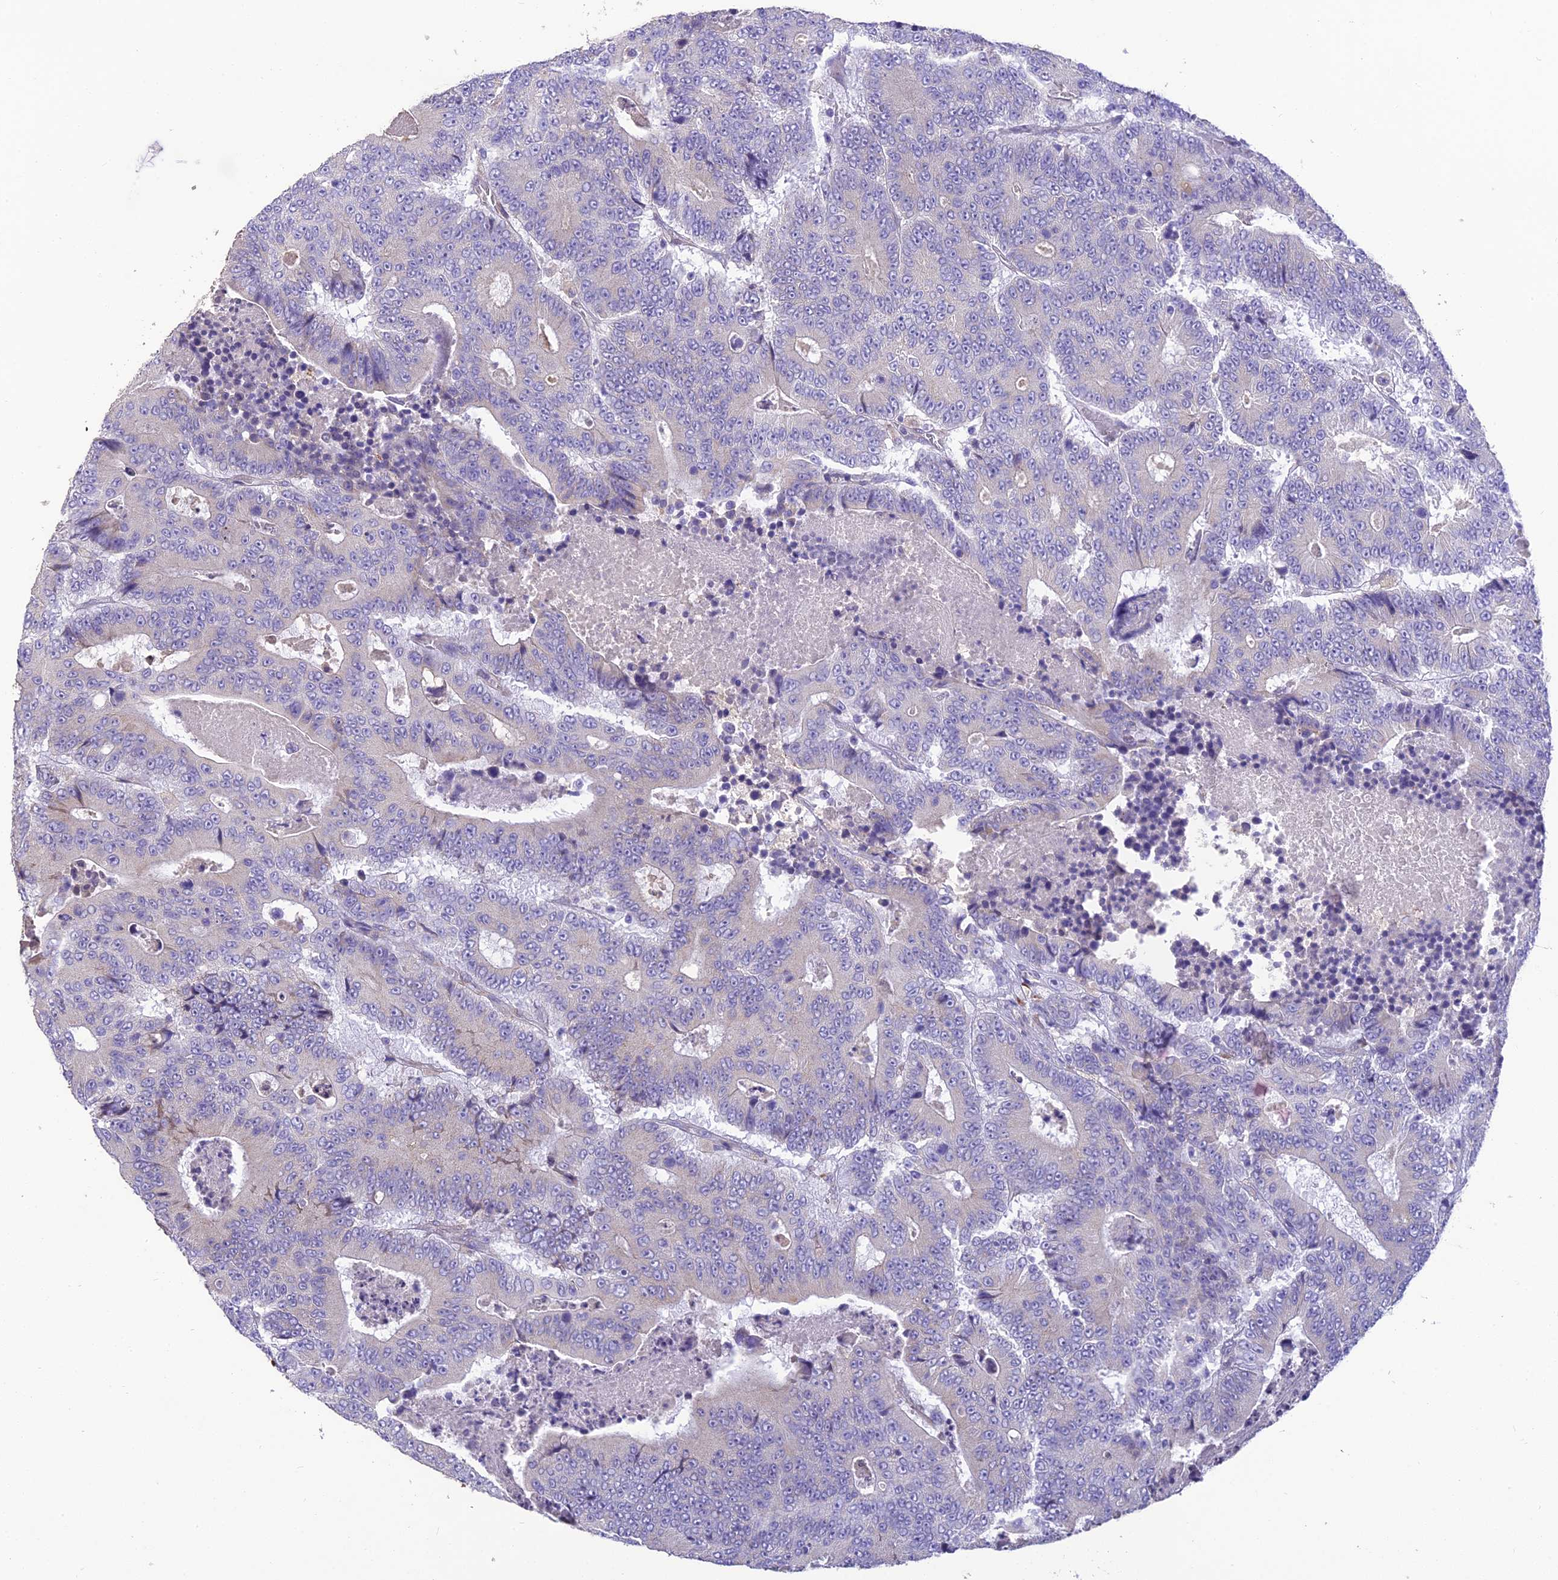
{"staining": {"intensity": "negative", "quantity": "none", "location": "none"}, "tissue": "colorectal cancer", "cell_type": "Tumor cells", "image_type": "cancer", "snomed": [{"axis": "morphology", "description": "Adenocarcinoma, NOS"}, {"axis": "topography", "description": "Colon"}], "caption": "Photomicrograph shows no protein staining in tumor cells of colorectal cancer (adenocarcinoma) tissue.", "gene": "HSD17B2", "patient": {"sex": "male", "age": 83}}